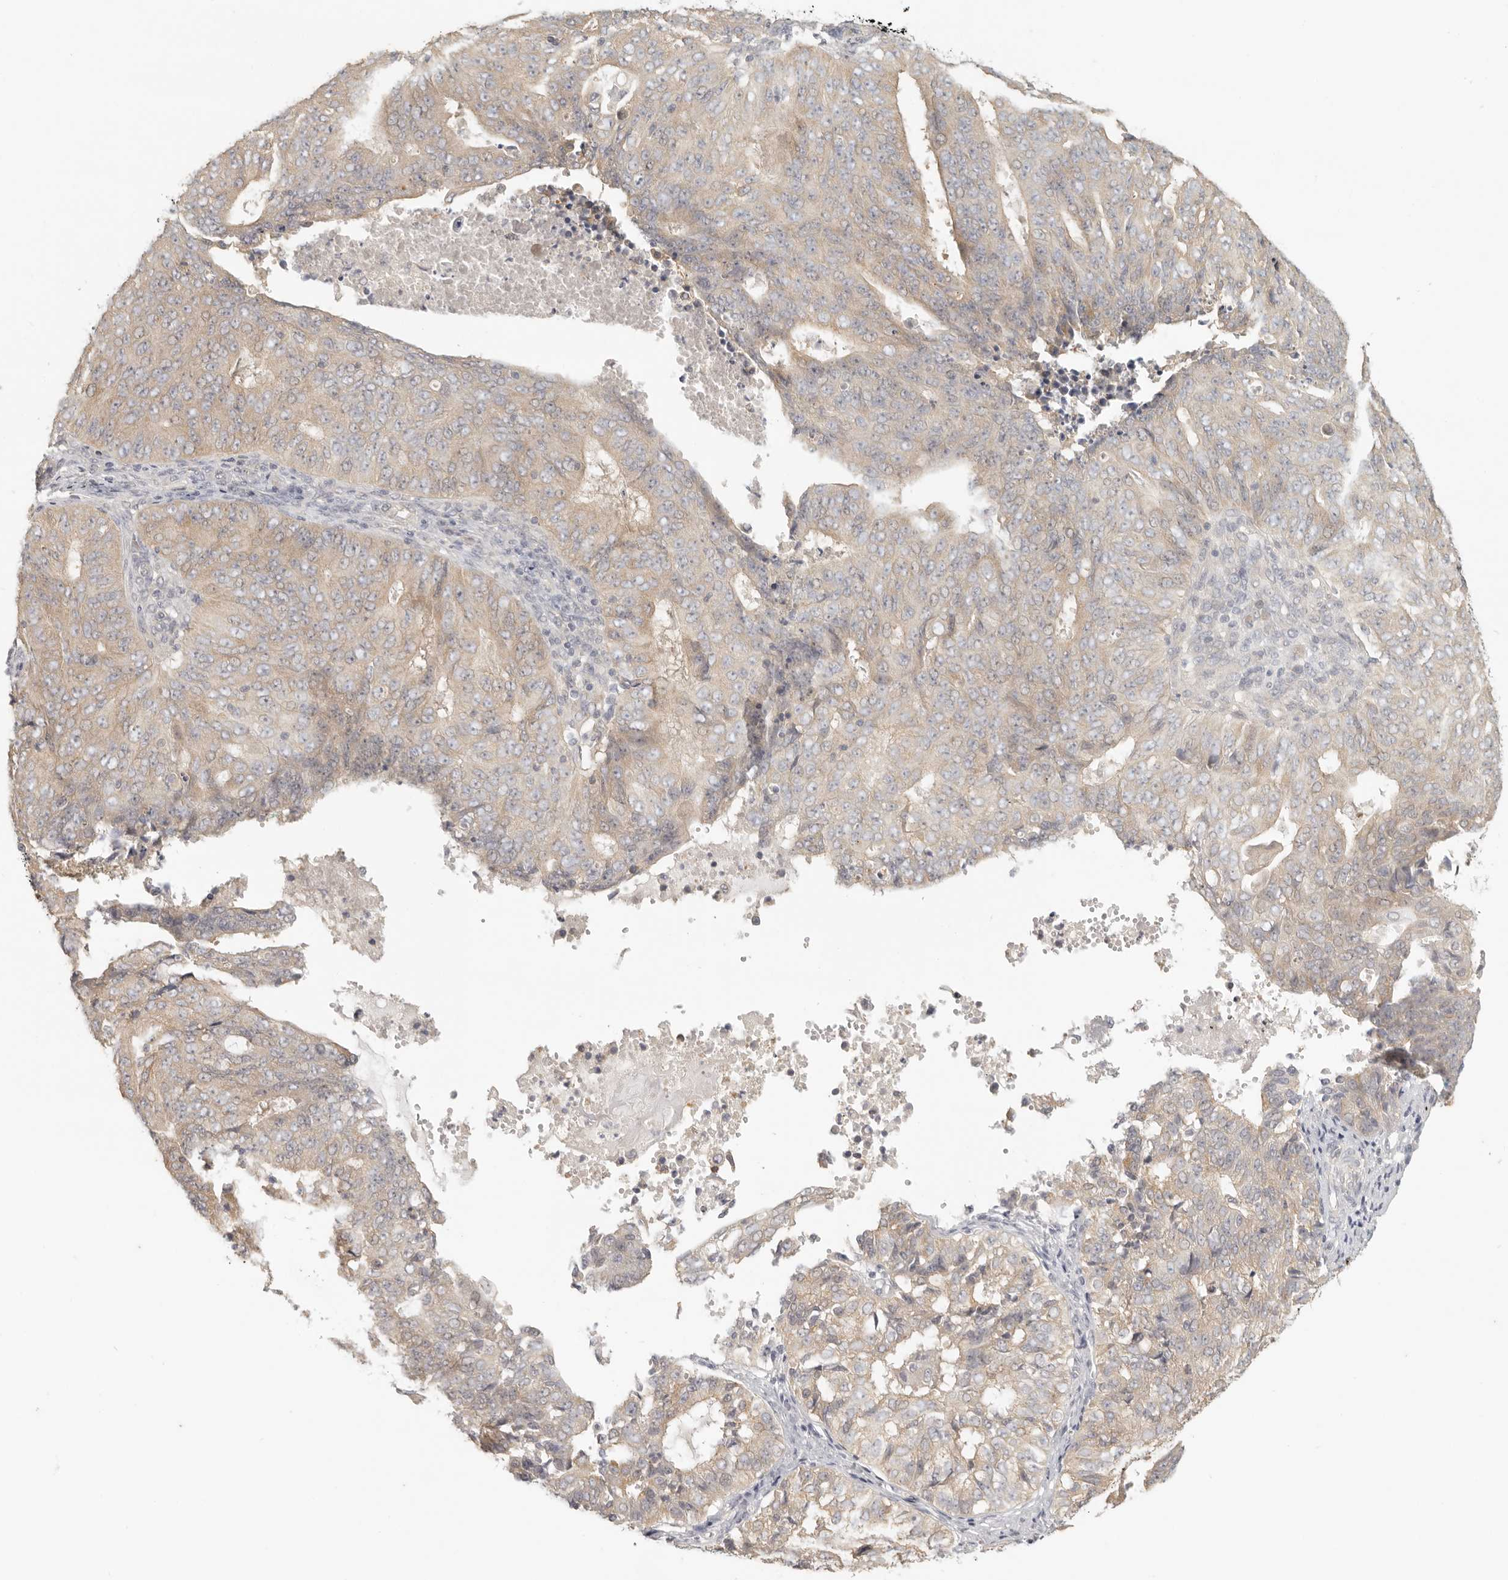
{"staining": {"intensity": "weak", "quantity": ">75%", "location": "cytoplasmic/membranous"}, "tissue": "endometrial cancer", "cell_type": "Tumor cells", "image_type": "cancer", "snomed": [{"axis": "morphology", "description": "Adenocarcinoma, NOS"}, {"axis": "topography", "description": "Endometrium"}], "caption": "Adenocarcinoma (endometrial) stained with a protein marker displays weak staining in tumor cells.", "gene": "AHDC1", "patient": {"sex": "female", "age": 32}}